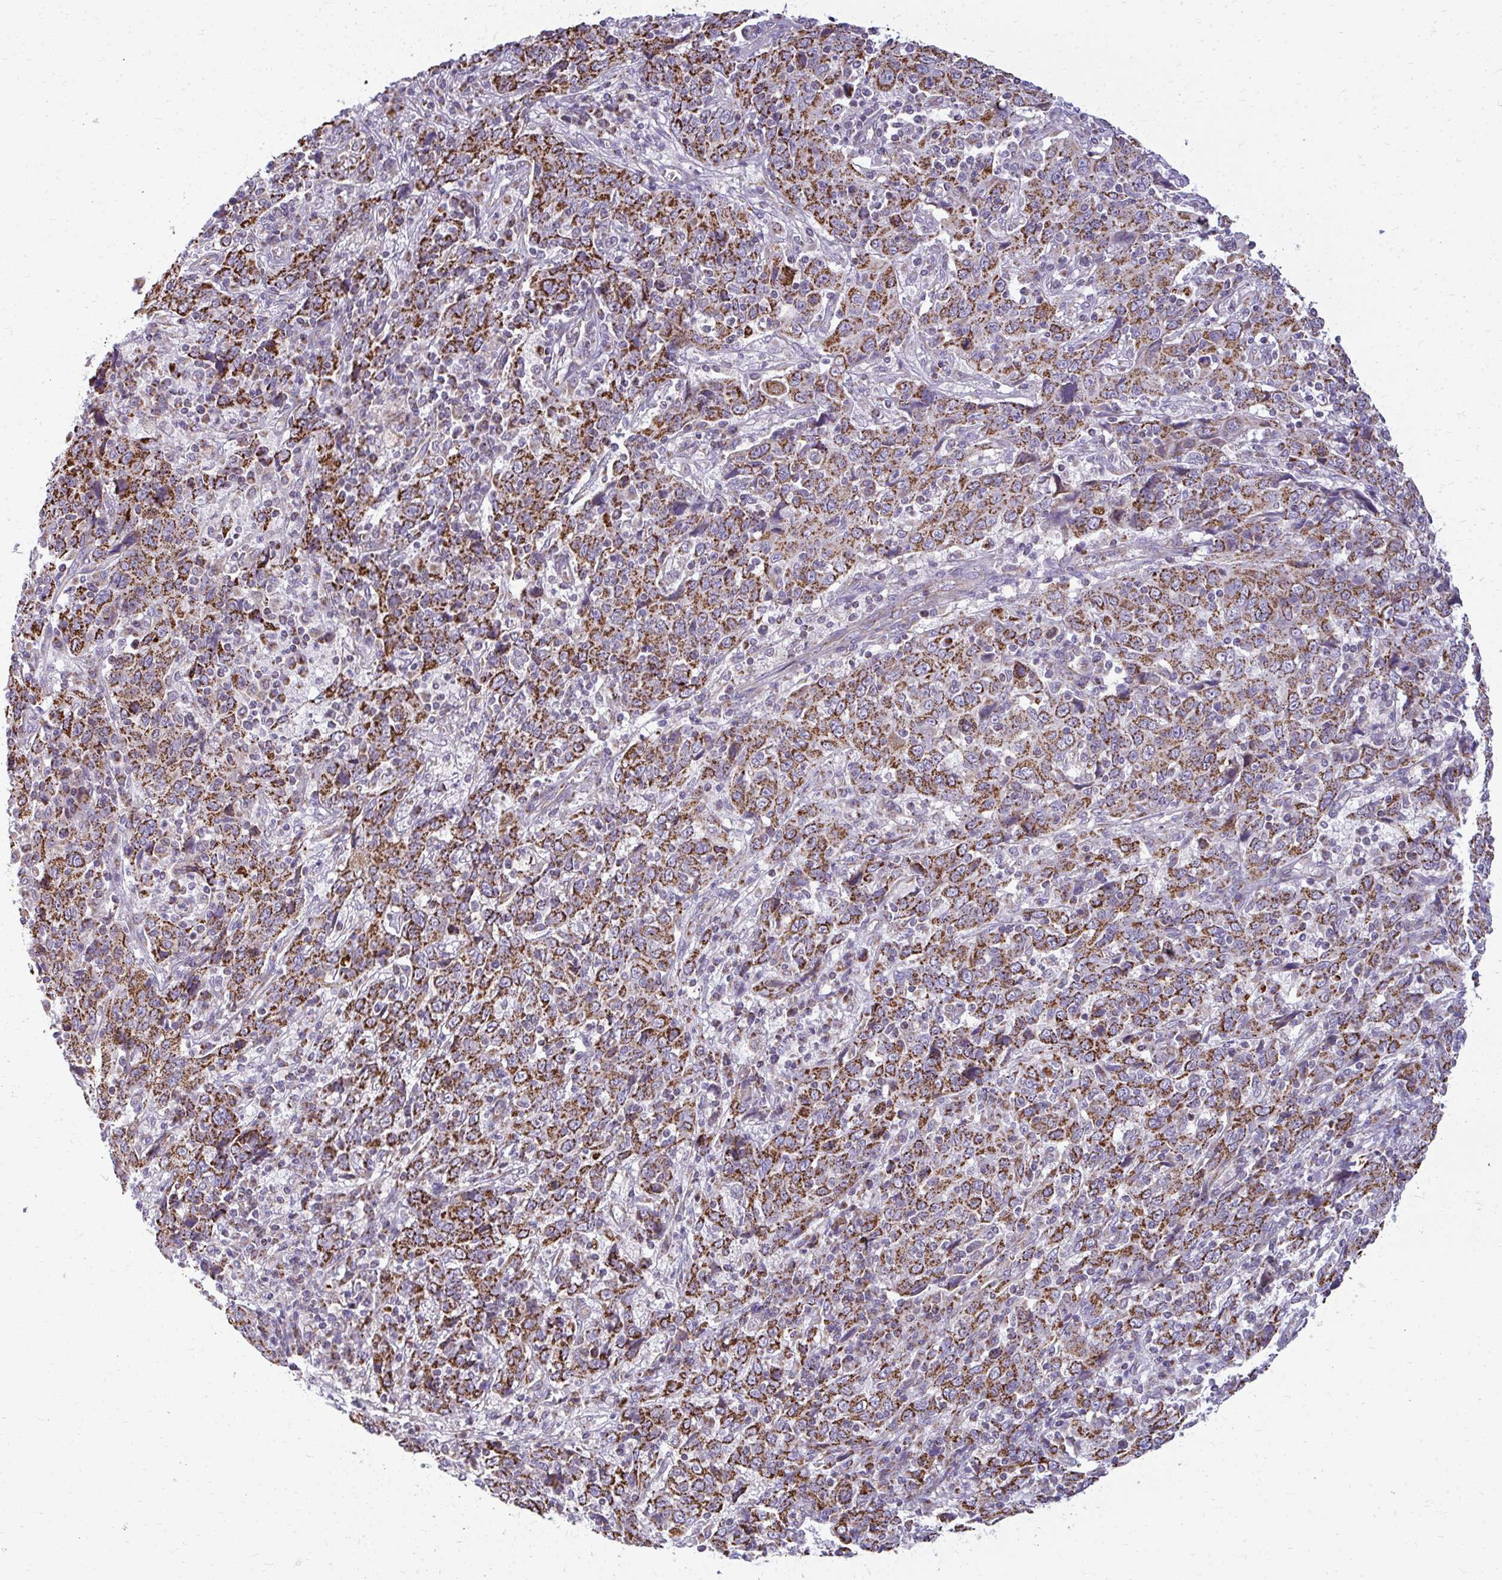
{"staining": {"intensity": "strong", "quantity": ">75%", "location": "cytoplasmic/membranous"}, "tissue": "cervical cancer", "cell_type": "Tumor cells", "image_type": "cancer", "snomed": [{"axis": "morphology", "description": "Squamous cell carcinoma, NOS"}, {"axis": "topography", "description": "Cervix"}], "caption": "The immunohistochemical stain shows strong cytoplasmic/membranous positivity in tumor cells of squamous cell carcinoma (cervical) tissue. (IHC, brightfield microscopy, high magnification).", "gene": "IFIT1", "patient": {"sex": "female", "age": 46}}